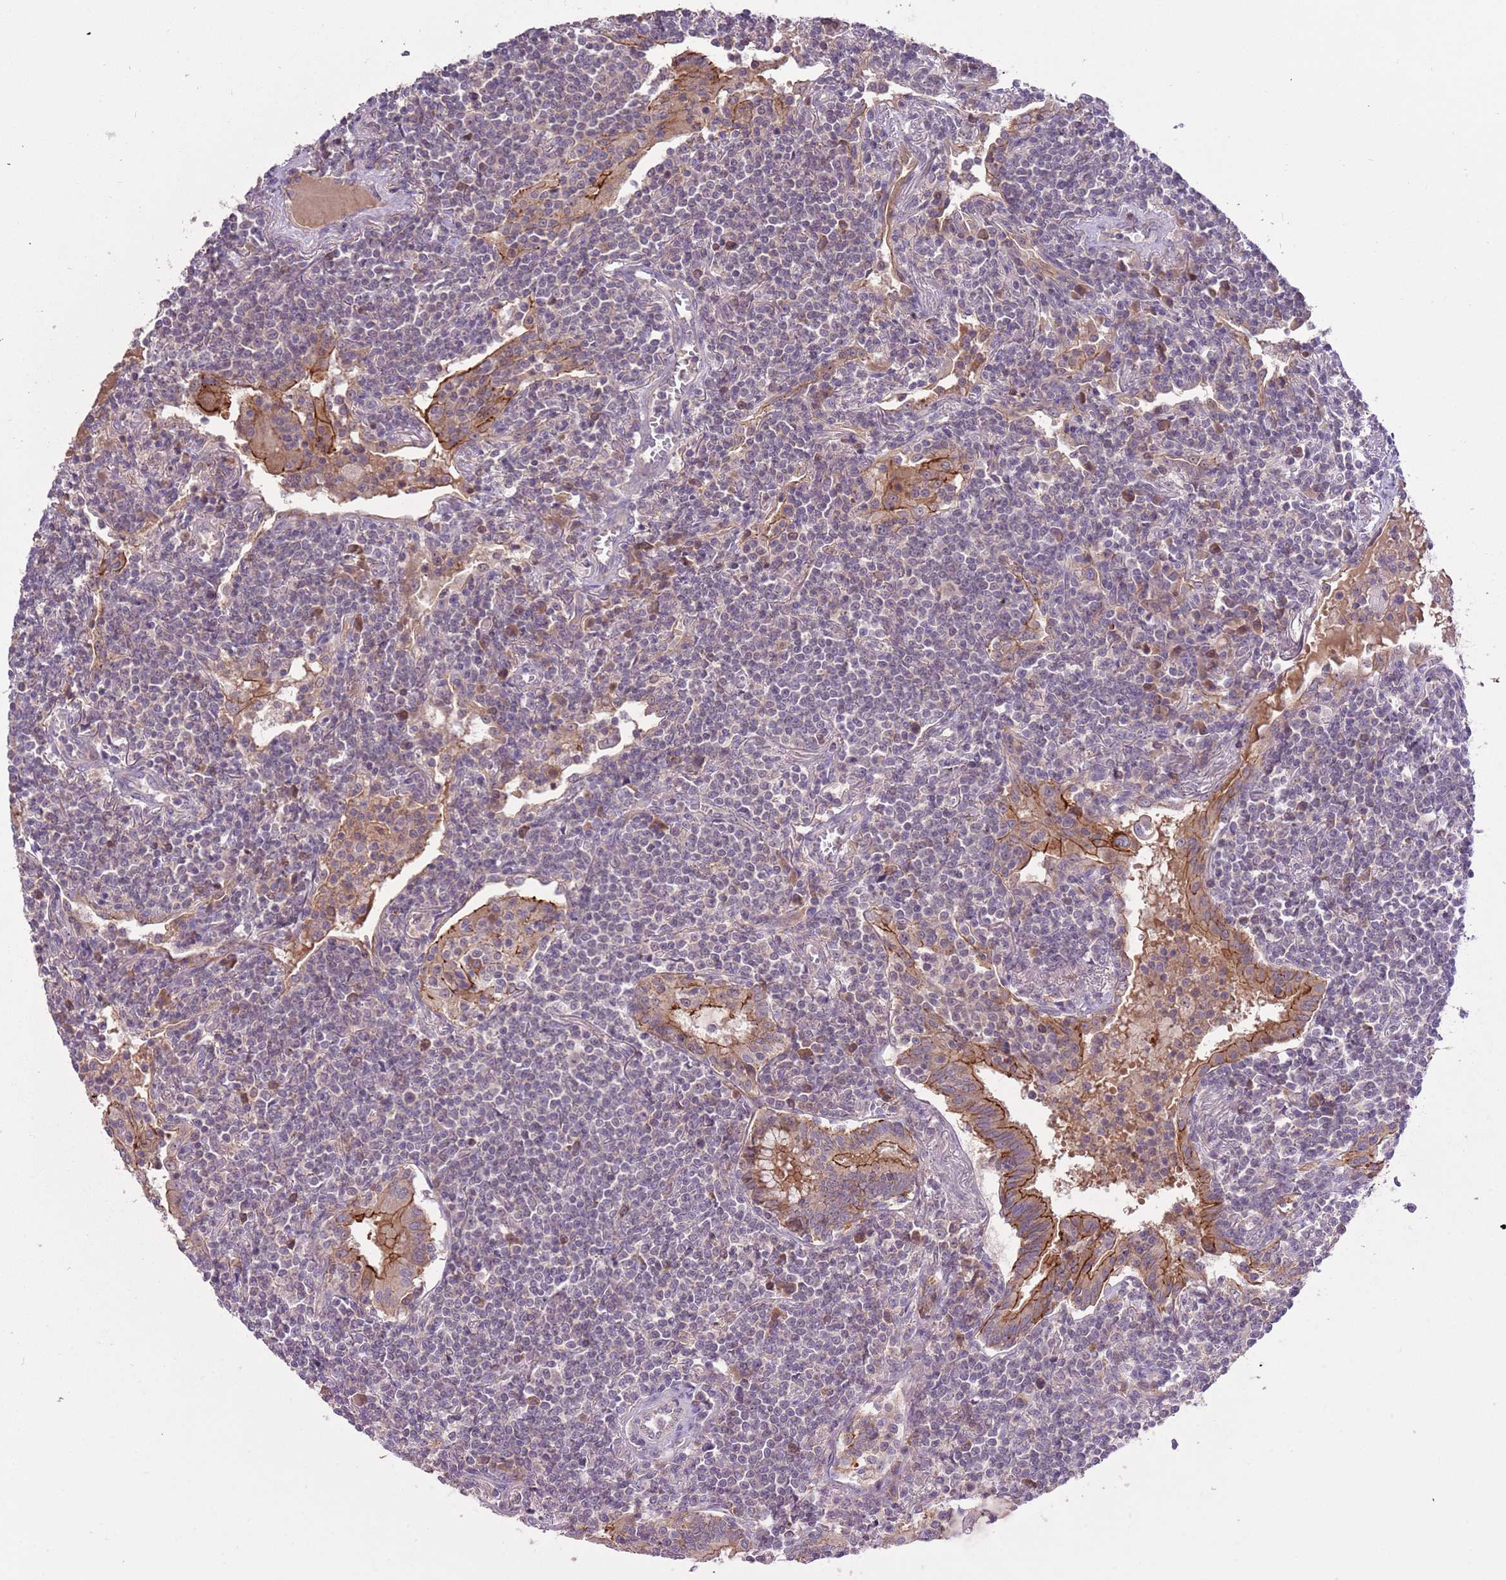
{"staining": {"intensity": "negative", "quantity": "none", "location": "none"}, "tissue": "lymphoma", "cell_type": "Tumor cells", "image_type": "cancer", "snomed": [{"axis": "morphology", "description": "Malignant lymphoma, non-Hodgkin's type, Low grade"}, {"axis": "topography", "description": "Lung"}], "caption": "Tumor cells are negative for brown protein staining in lymphoma.", "gene": "SHROOM3", "patient": {"sex": "female", "age": 71}}